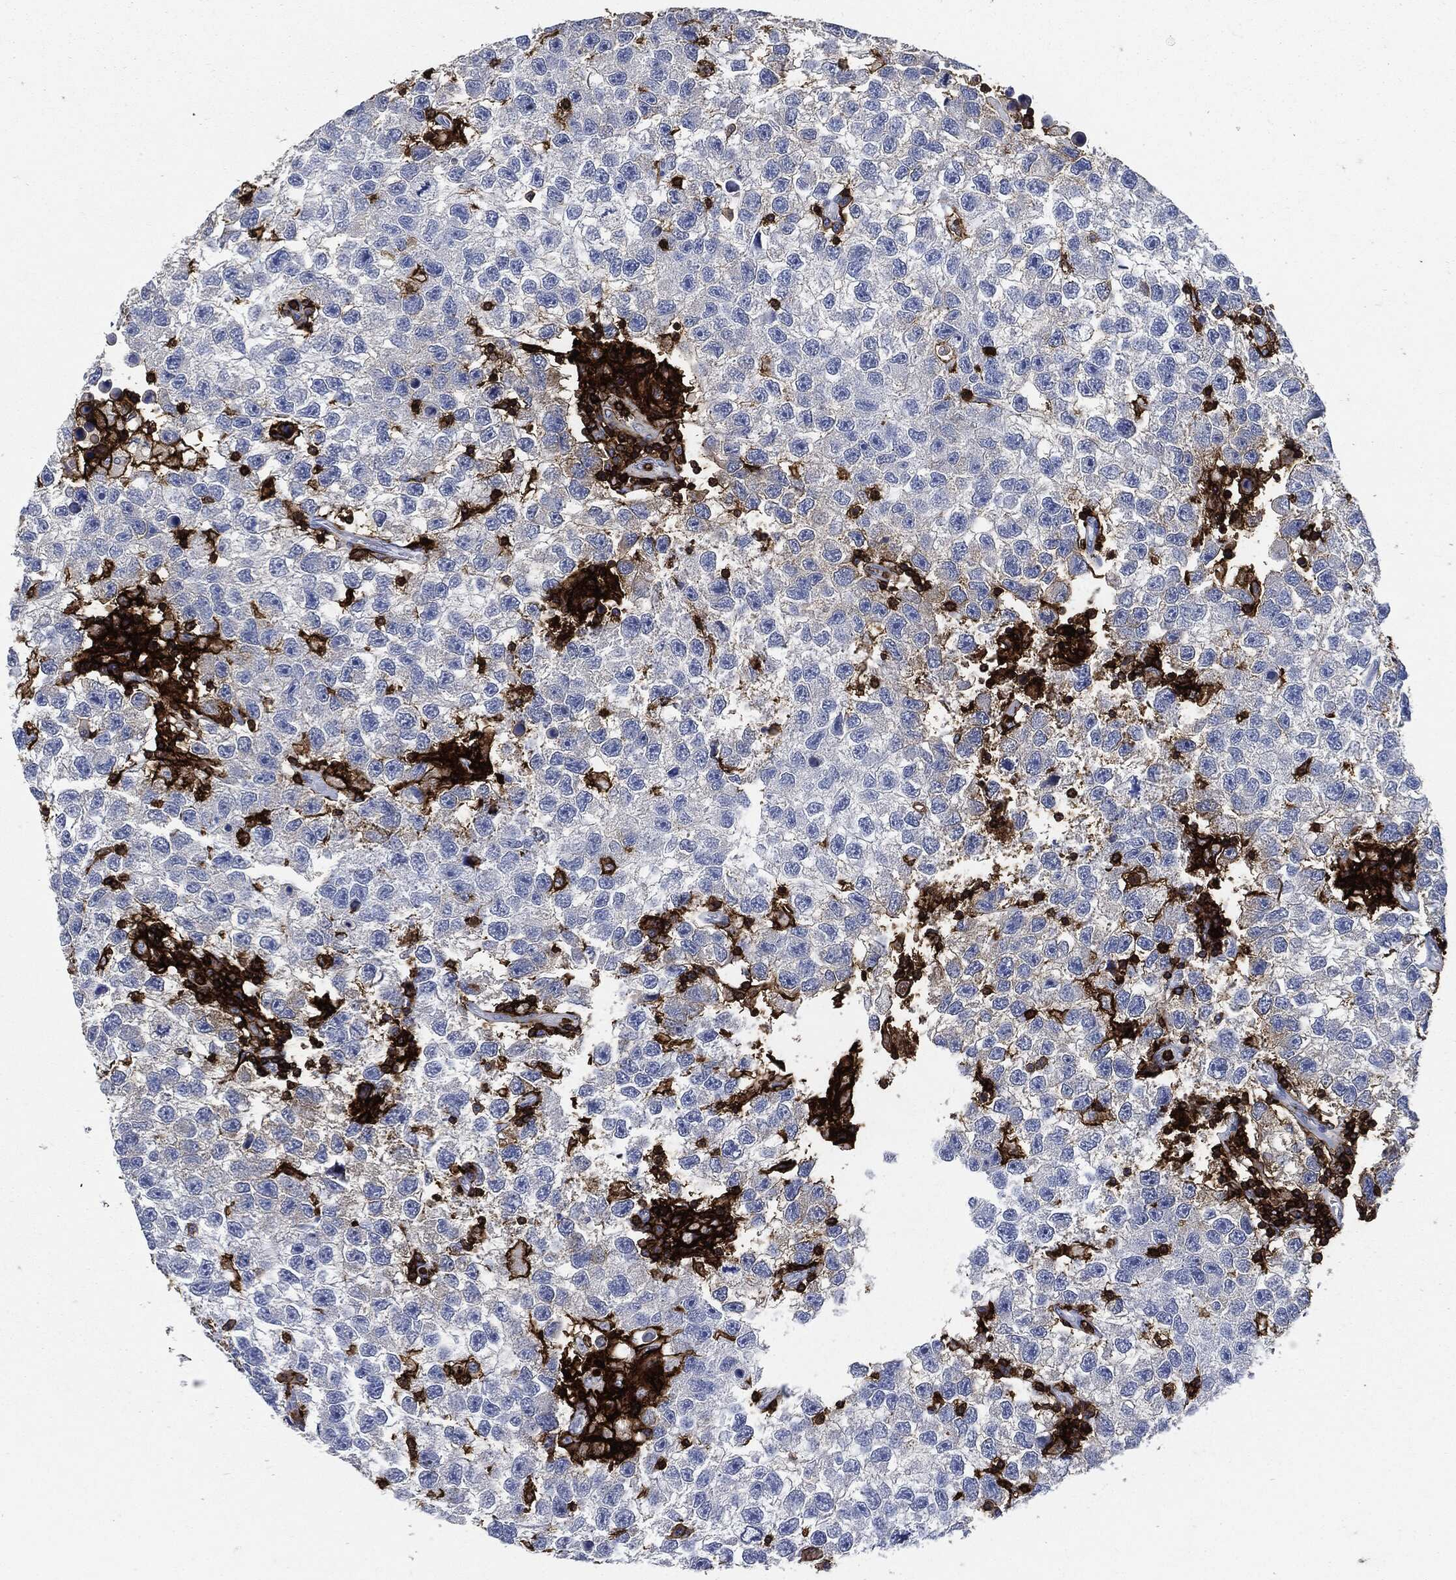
{"staining": {"intensity": "negative", "quantity": "none", "location": "none"}, "tissue": "testis cancer", "cell_type": "Tumor cells", "image_type": "cancer", "snomed": [{"axis": "morphology", "description": "Seminoma, NOS"}, {"axis": "topography", "description": "Testis"}], "caption": "Human seminoma (testis) stained for a protein using IHC demonstrates no expression in tumor cells.", "gene": "PTPRC", "patient": {"sex": "male", "age": 26}}